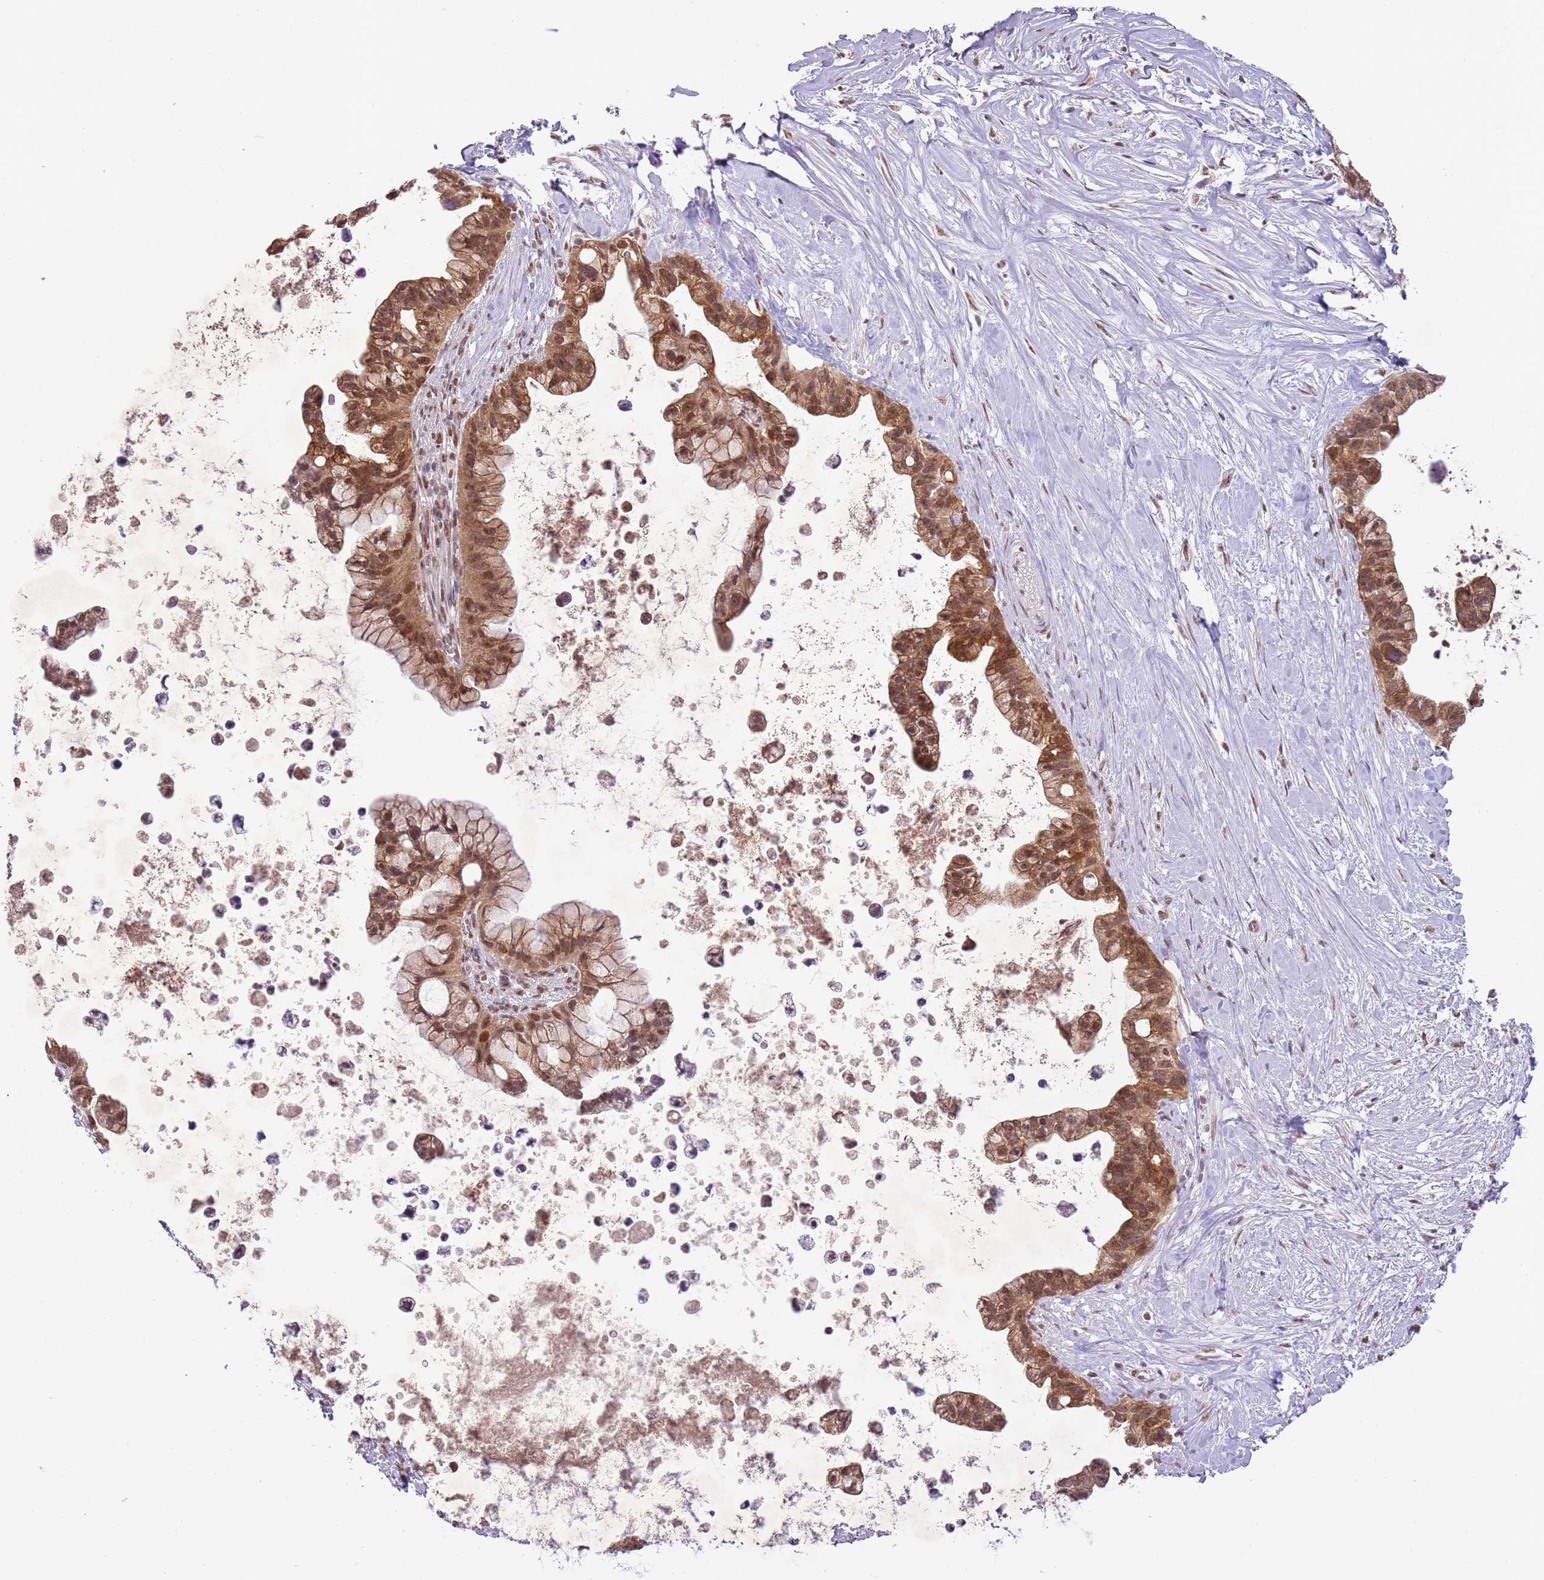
{"staining": {"intensity": "strong", "quantity": ">75%", "location": "cytoplasmic/membranous,nuclear"}, "tissue": "pancreatic cancer", "cell_type": "Tumor cells", "image_type": "cancer", "snomed": [{"axis": "morphology", "description": "Adenocarcinoma, NOS"}, {"axis": "topography", "description": "Pancreas"}], "caption": "Pancreatic cancer stained for a protein (brown) shows strong cytoplasmic/membranous and nuclear positive positivity in about >75% of tumor cells.", "gene": "FAM120AOS", "patient": {"sex": "female", "age": 83}}